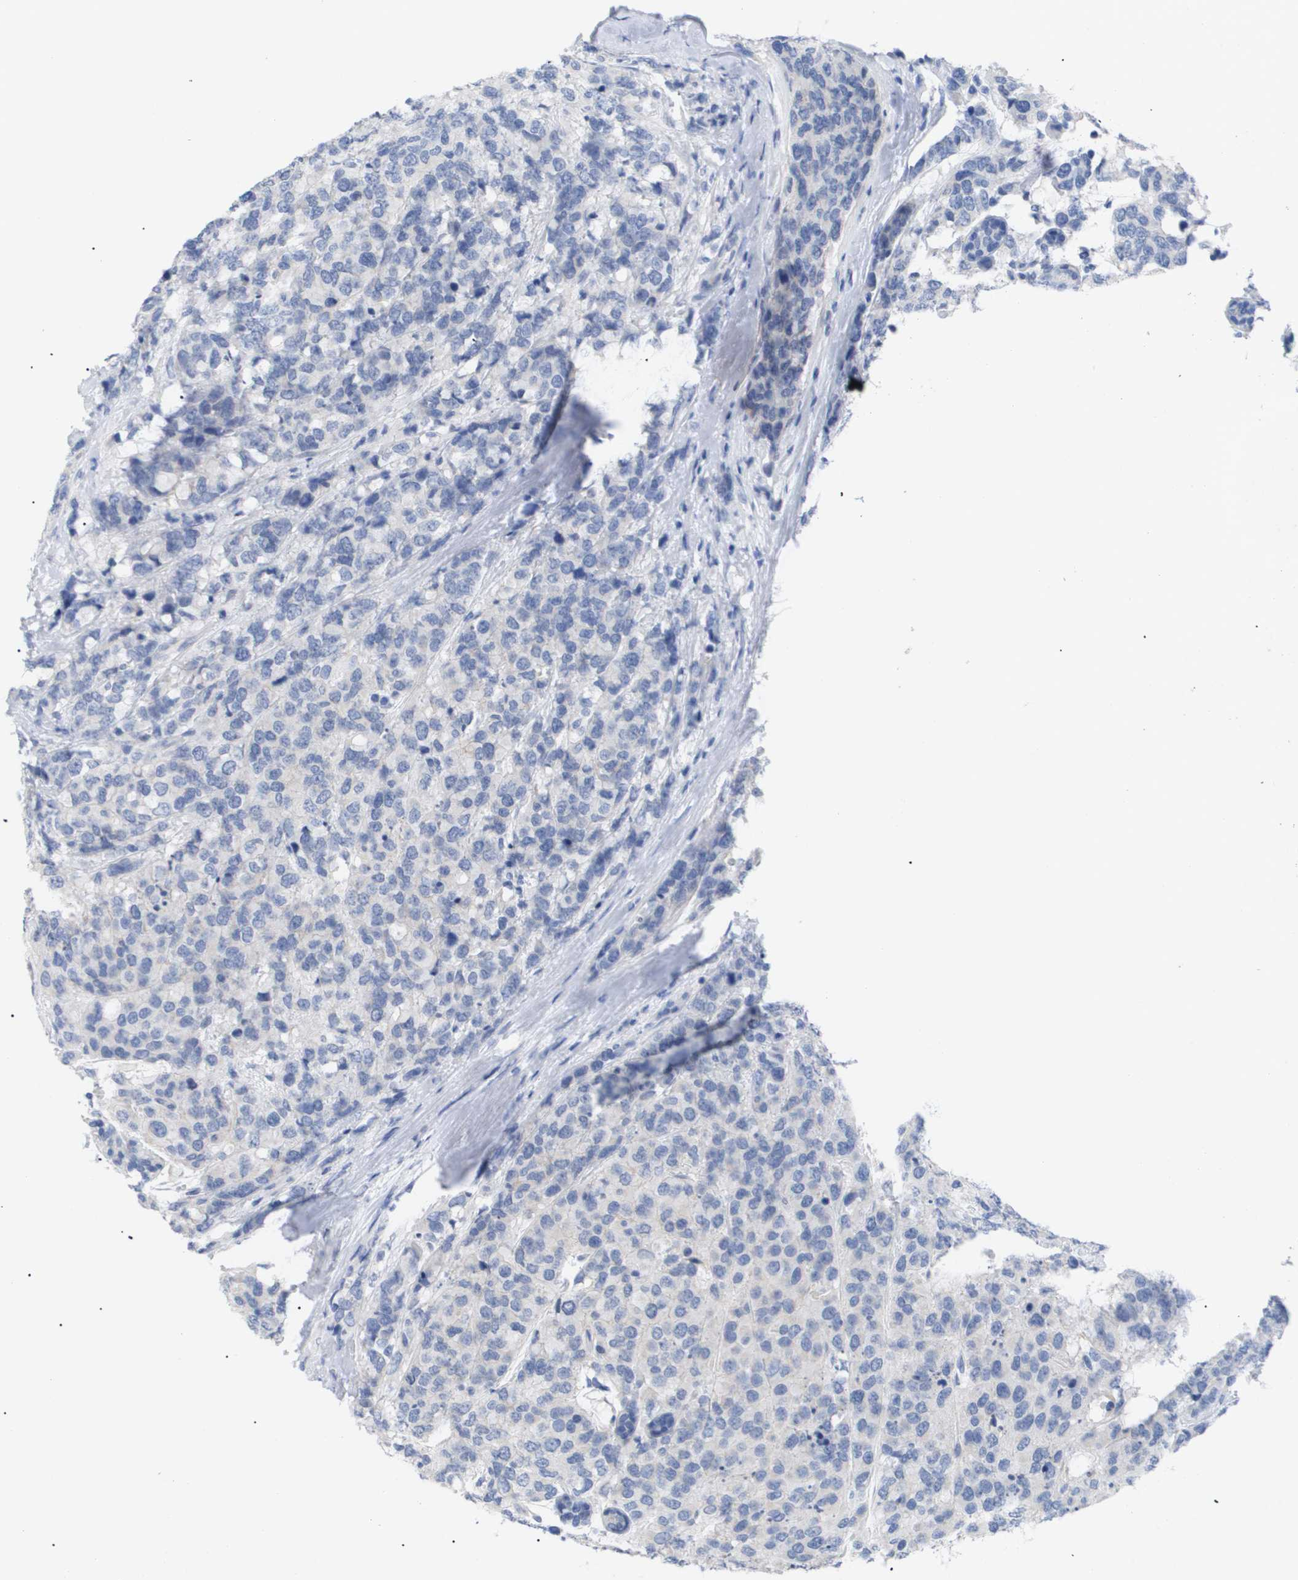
{"staining": {"intensity": "negative", "quantity": "none", "location": "none"}, "tissue": "breast cancer", "cell_type": "Tumor cells", "image_type": "cancer", "snomed": [{"axis": "morphology", "description": "Lobular carcinoma"}, {"axis": "topography", "description": "Breast"}], "caption": "High power microscopy photomicrograph of an IHC photomicrograph of breast cancer (lobular carcinoma), revealing no significant positivity in tumor cells.", "gene": "CAV3", "patient": {"sex": "female", "age": 59}}